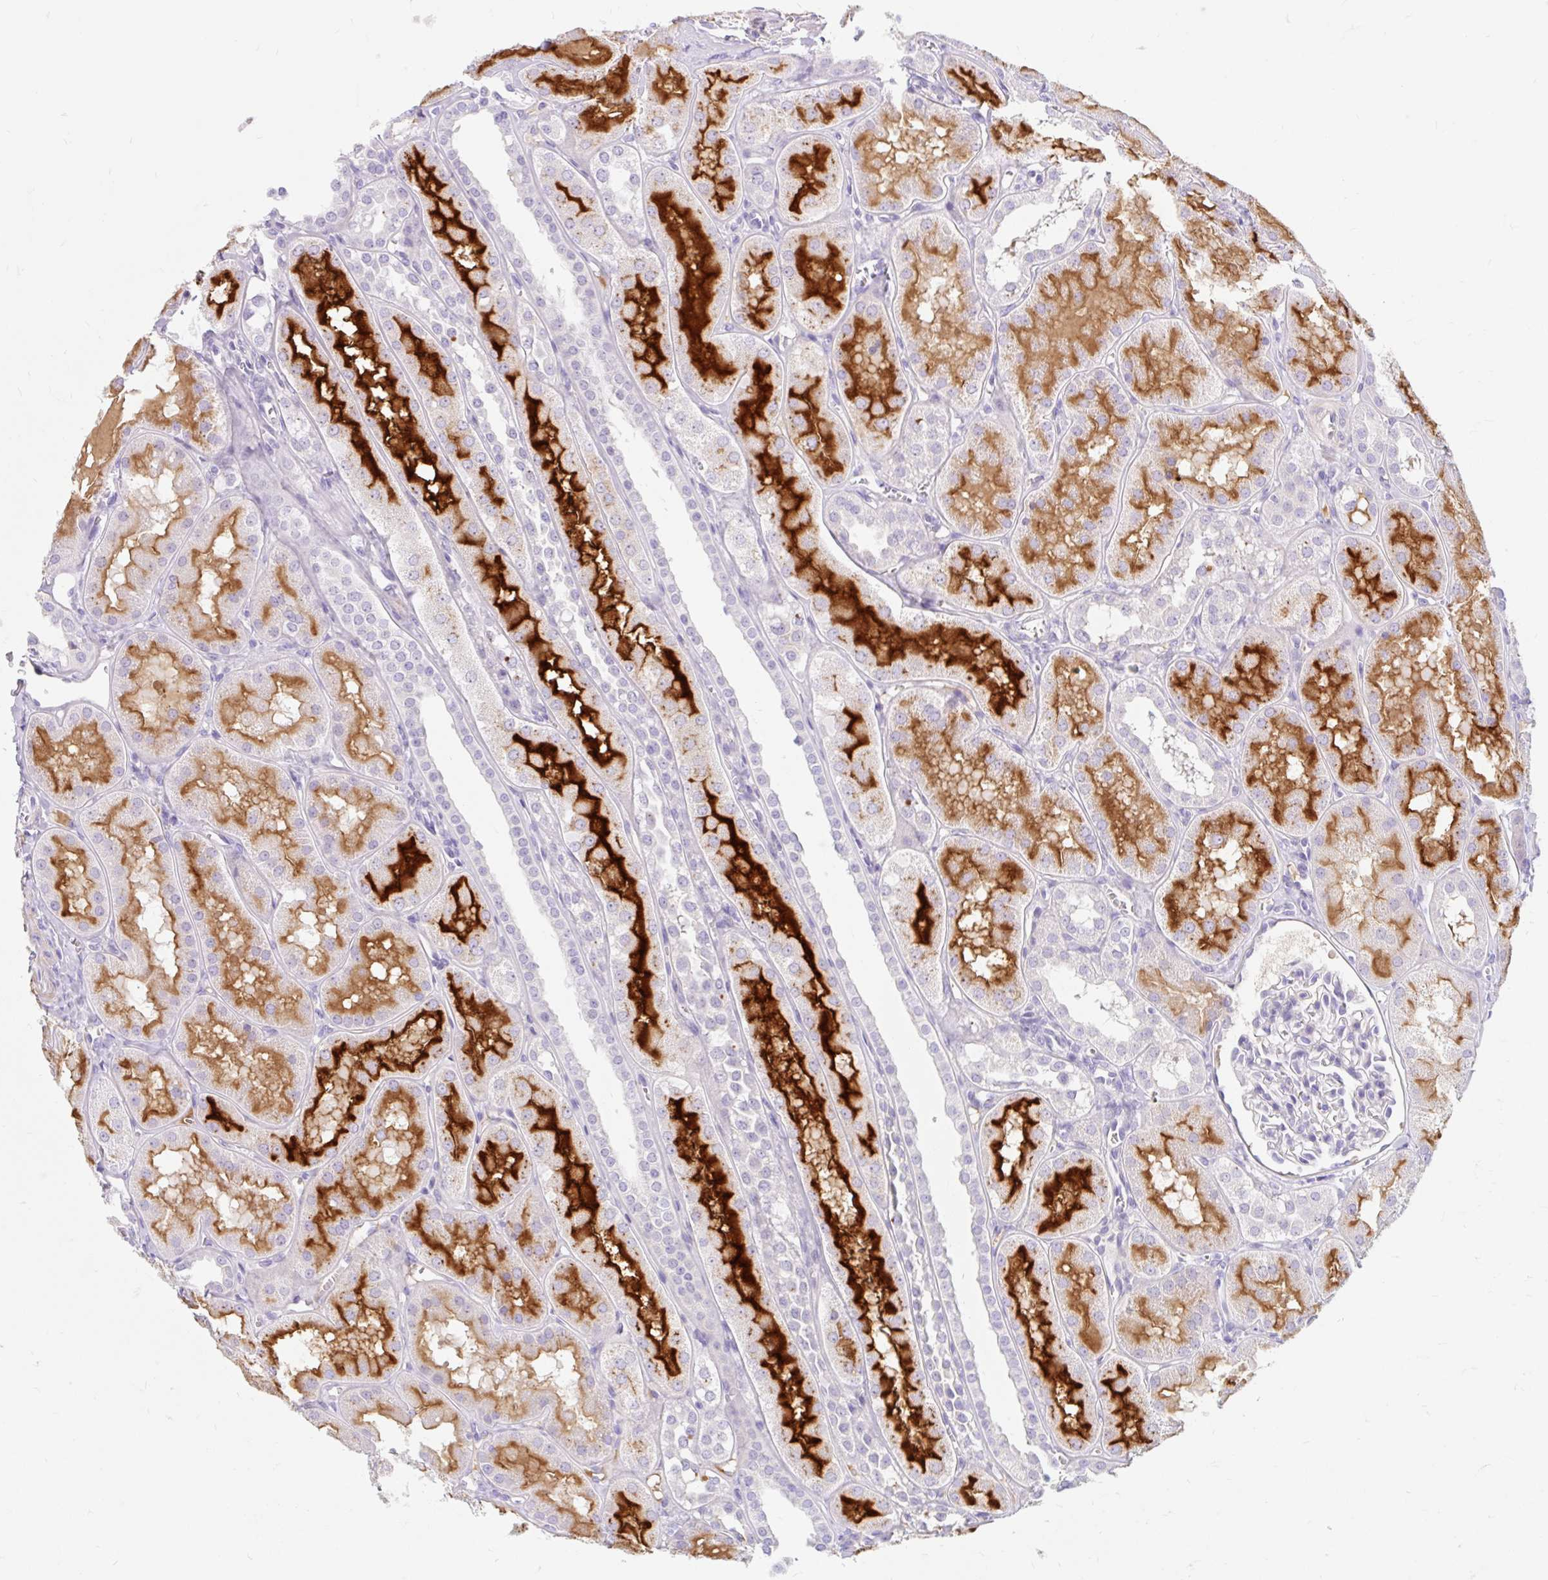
{"staining": {"intensity": "negative", "quantity": "none", "location": "none"}, "tissue": "kidney", "cell_type": "Cells in glomeruli", "image_type": "normal", "snomed": [{"axis": "morphology", "description": "Normal tissue, NOS"}, {"axis": "topography", "description": "Kidney"}, {"axis": "topography", "description": "Urinary bladder"}], "caption": "This is a image of immunohistochemistry (IHC) staining of unremarkable kidney, which shows no positivity in cells in glomeruli.", "gene": "SLC28A1", "patient": {"sex": "male", "age": 16}}